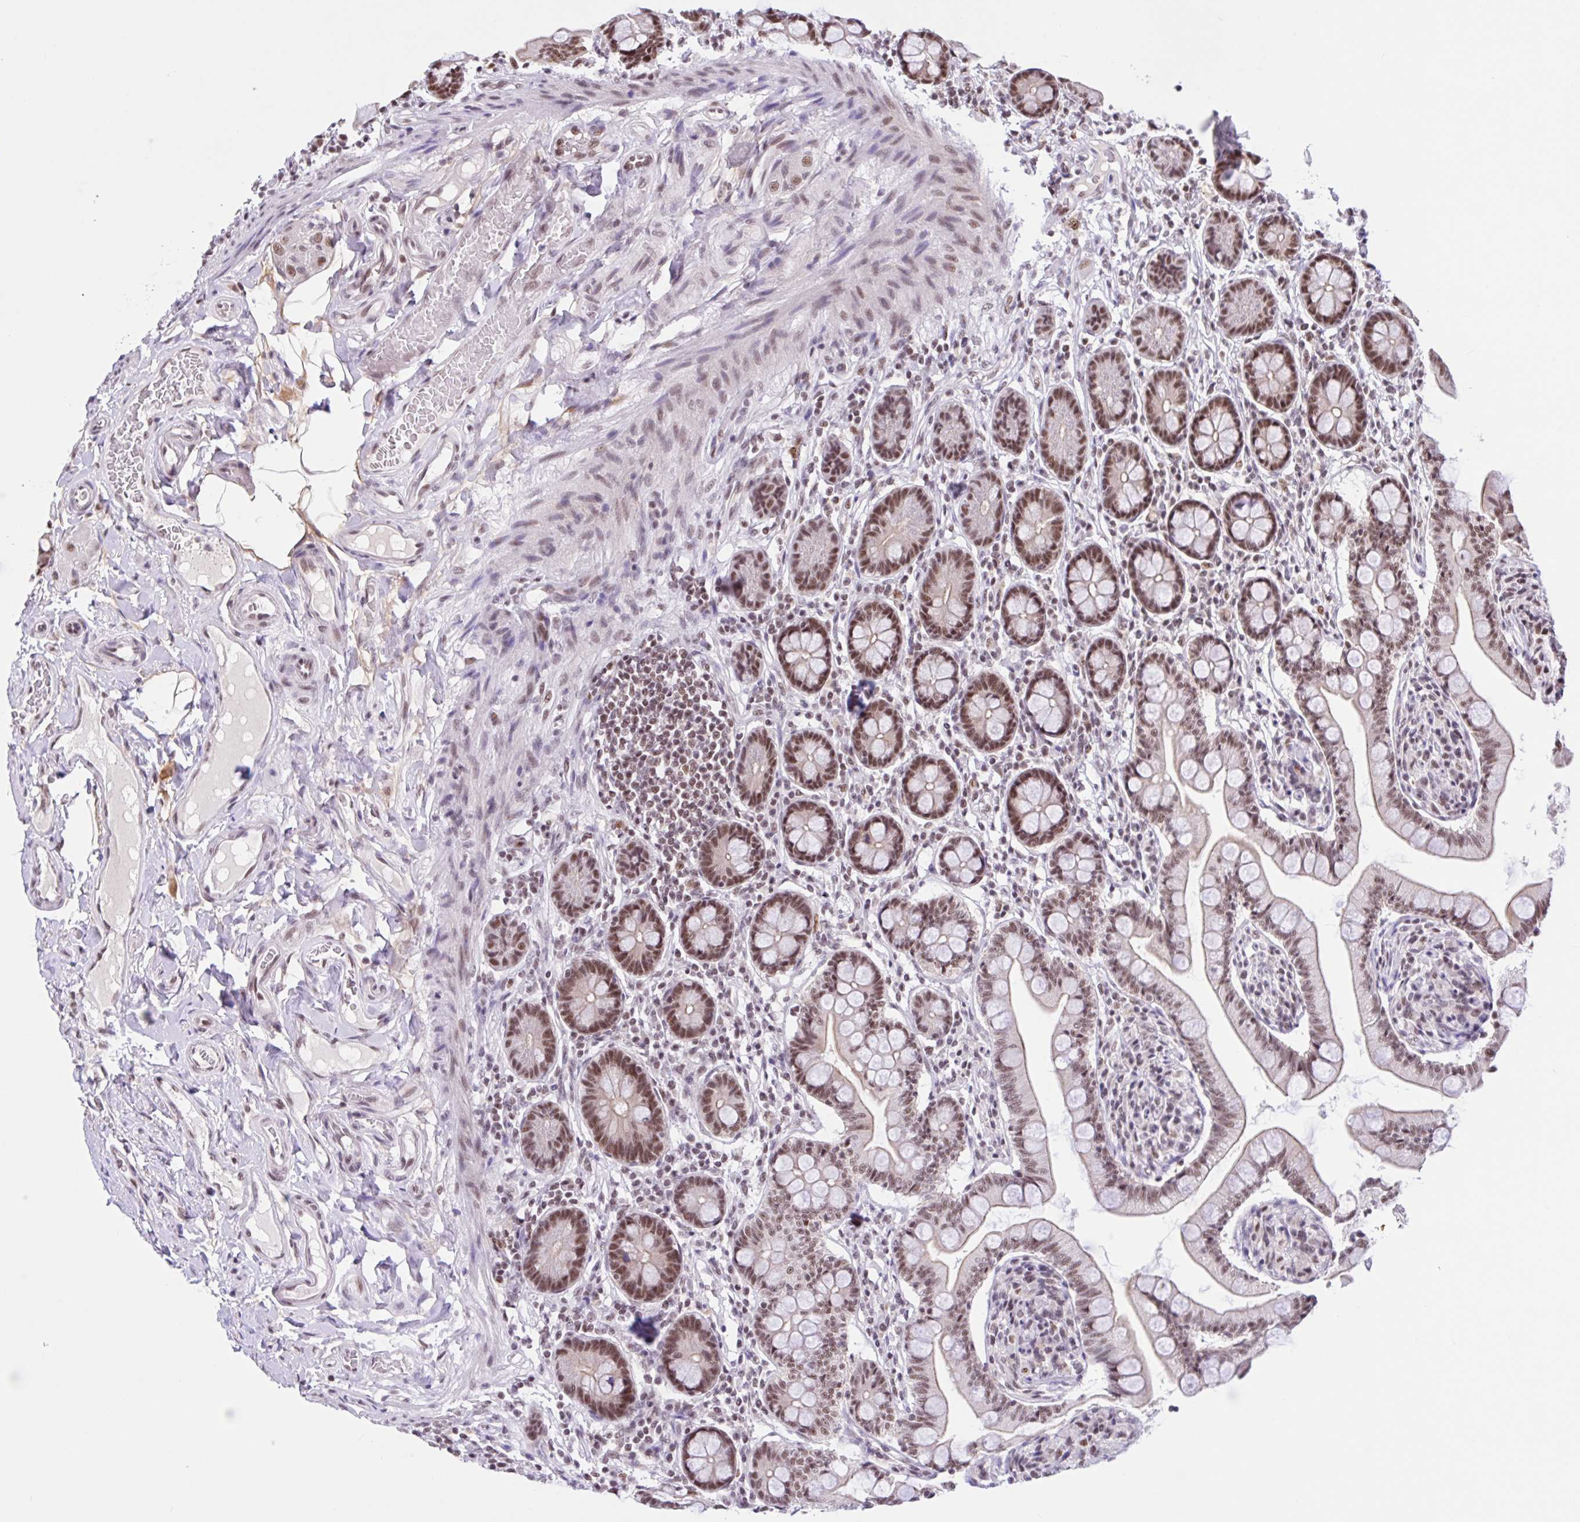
{"staining": {"intensity": "strong", "quantity": ">75%", "location": "cytoplasmic/membranous,nuclear"}, "tissue": "small intestine", "cell_type": "Glandular cells", "image_type": "normal", "snomed": [{"axis": "morphology", "description": "Normal tissue, NOS"}, {"axis": "topography", "description": "Small intestine"}], "caption": "Human small intestine stained with a brown dye exhibits strong cytoplasmic/membranous,nuclear positive positivity in about >75% of glandular cells.", "gene": "CCDC12", "patient": {"sex": "female", "age": 64}}